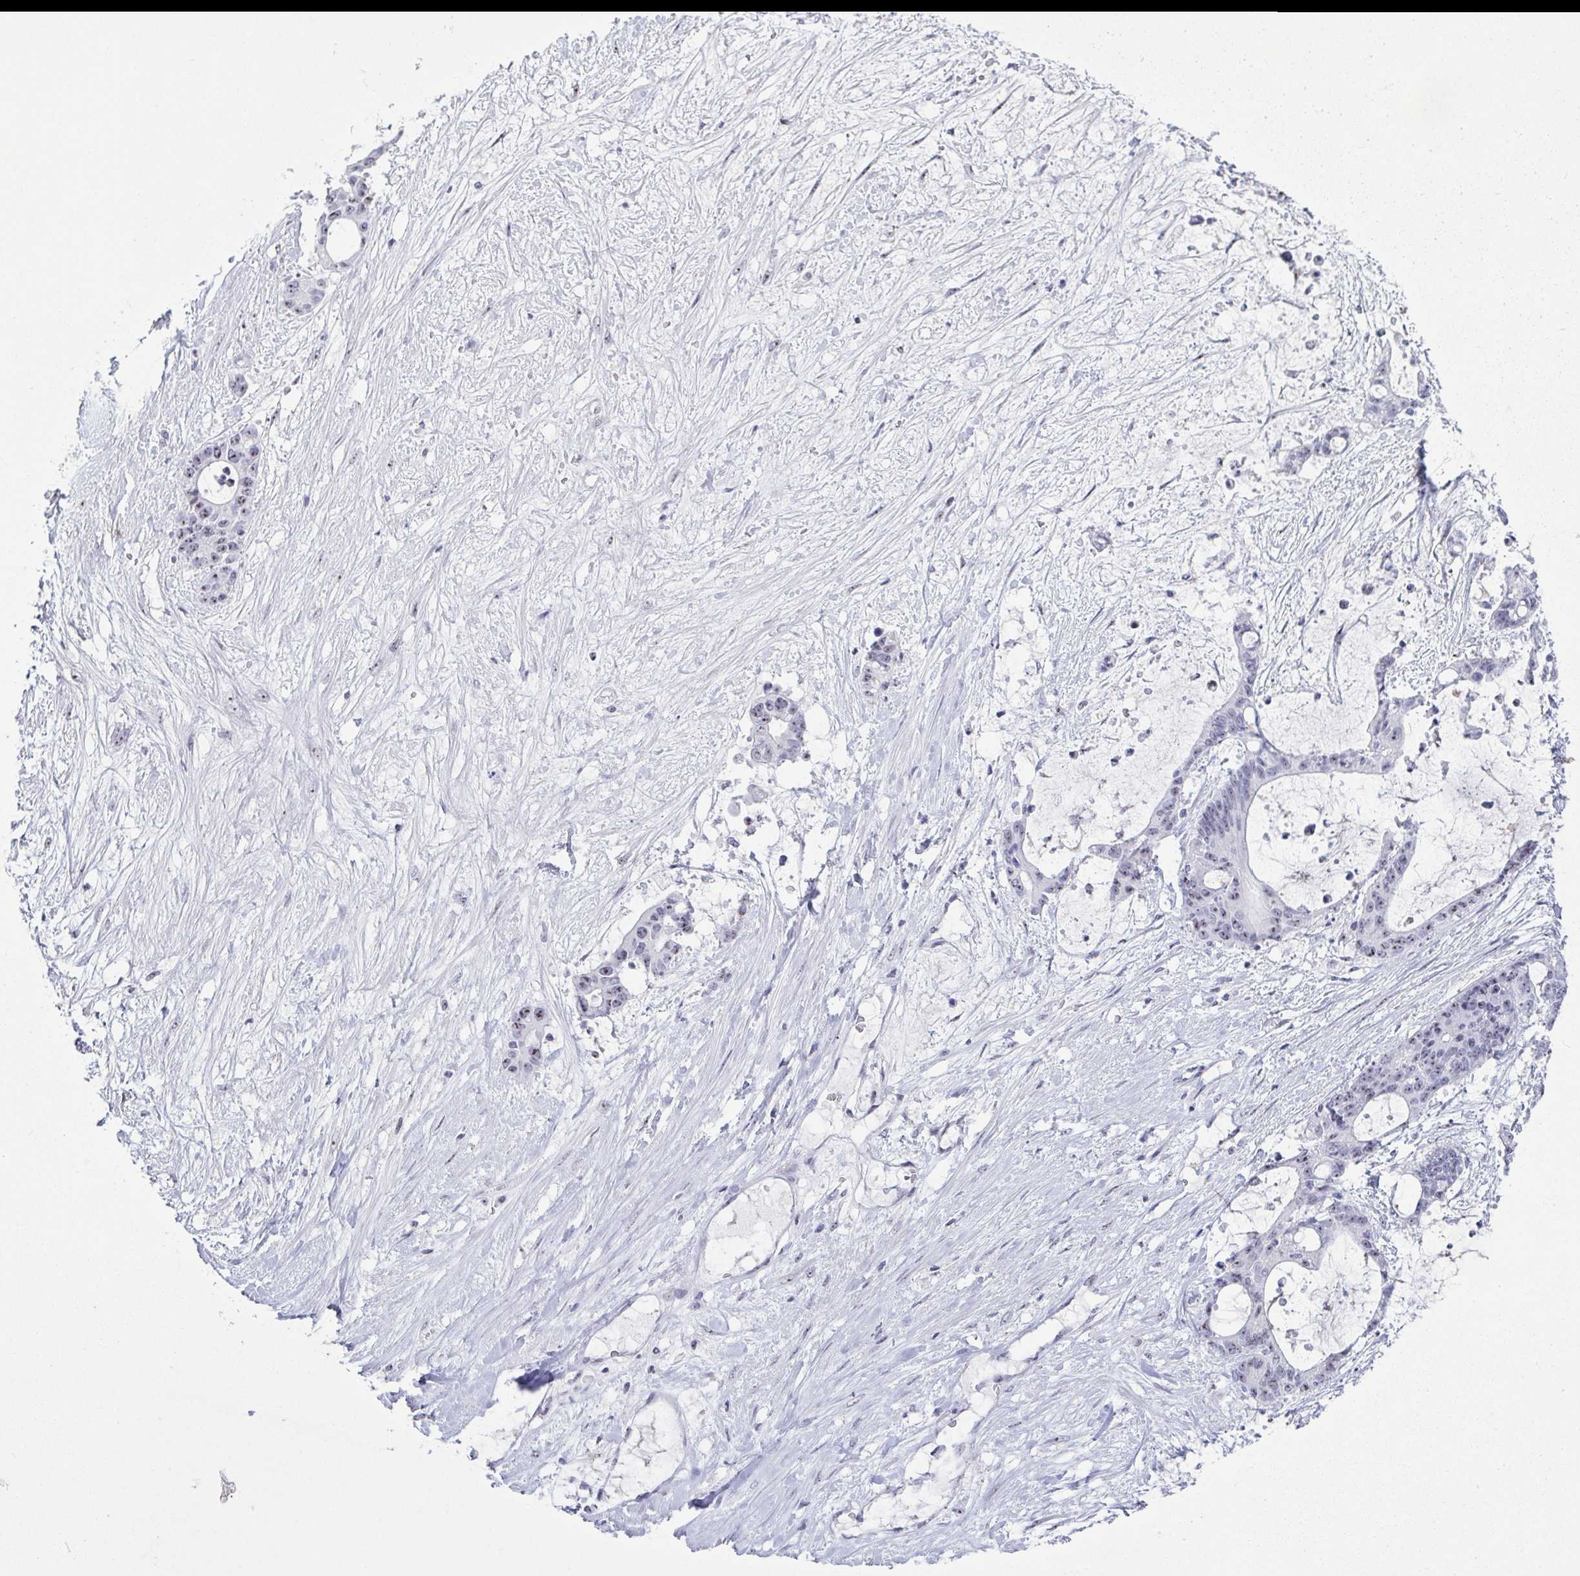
{"staining": {"intensity": "moderate", "quantity": "<25%", "location": "nuclear"}, "tissue": "liver cancer", "cell_type": "Tumor cells", "image_type": "cancer", "snomed": [{"axis": "morphology", "description": "Normal tissue, NOS"}, {"axis": "morphology", "description": "Cholangiocarcinoma"}, {"axis": "topography", "description": "Liver"}, {"axis": "topography", "description": "Peripheral nerve tissue"}], "caption": "Immunohistochemical staining of liver cancer displays moderate nuclear protein staining in approximately <25% of tumor cells.", "gene": "BZW1", "patient": {"sex": "female", "age": 73}}